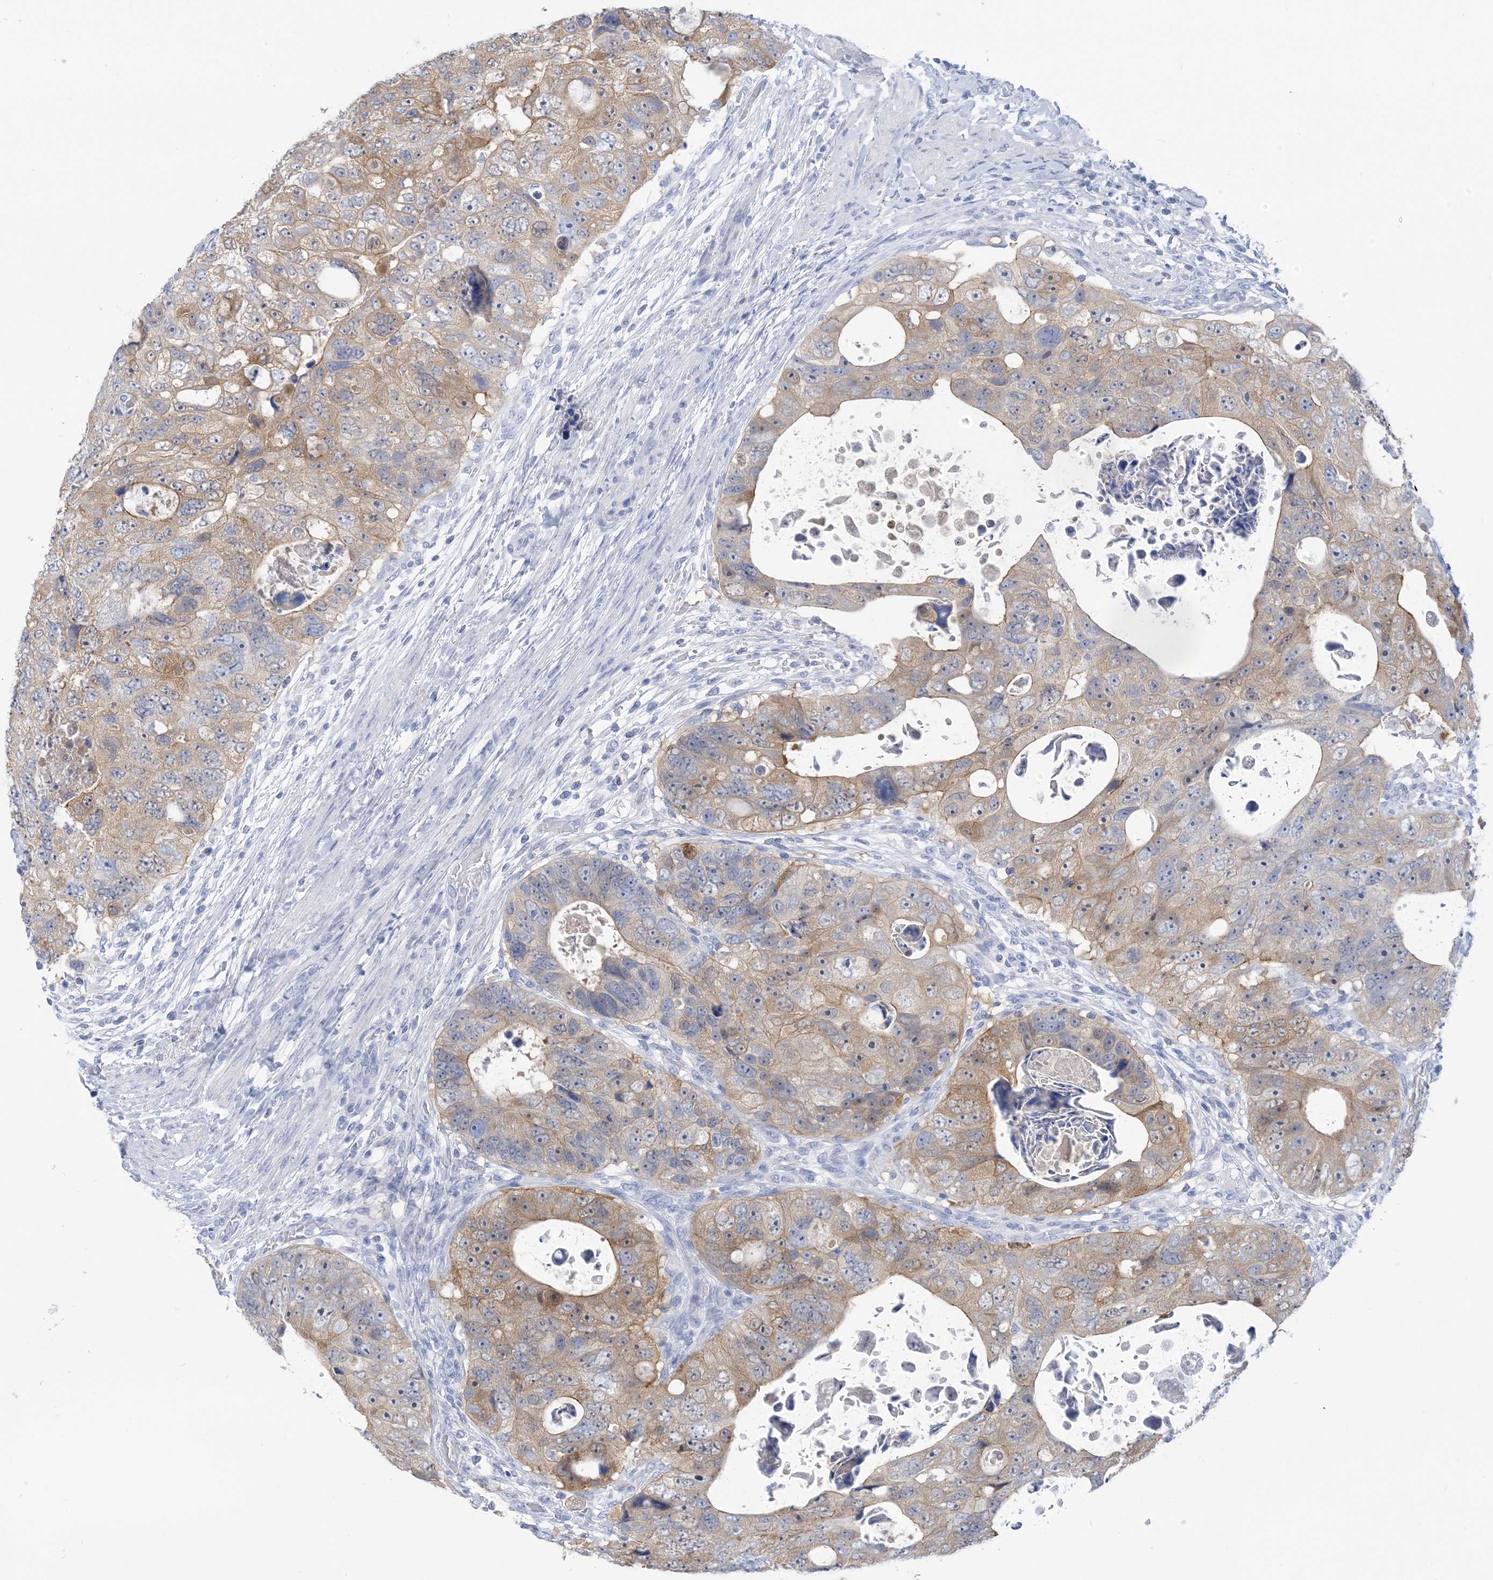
{"staining": {"intensity": "moderate", "quantity": "25%-75%", "location": "cytoplasmic/membranous"}, "tissue": "colorectal cancer", "cell_type": "Tumor cells", "image_type": "cancer", "snomed": [{"axis": "morphology", "description": "Adenocarcinoma, NOS"}, {"axis": "topography", "description": "Rectum"}], "caption": "Moderate cytoplasmic/membranous protein positivity is identified in approximately 25%-75% of tumor cells in adenocarcinoma (colorectal).", "gene": "SH3YL1", "patient": {"sex": "male", "age": 59}}